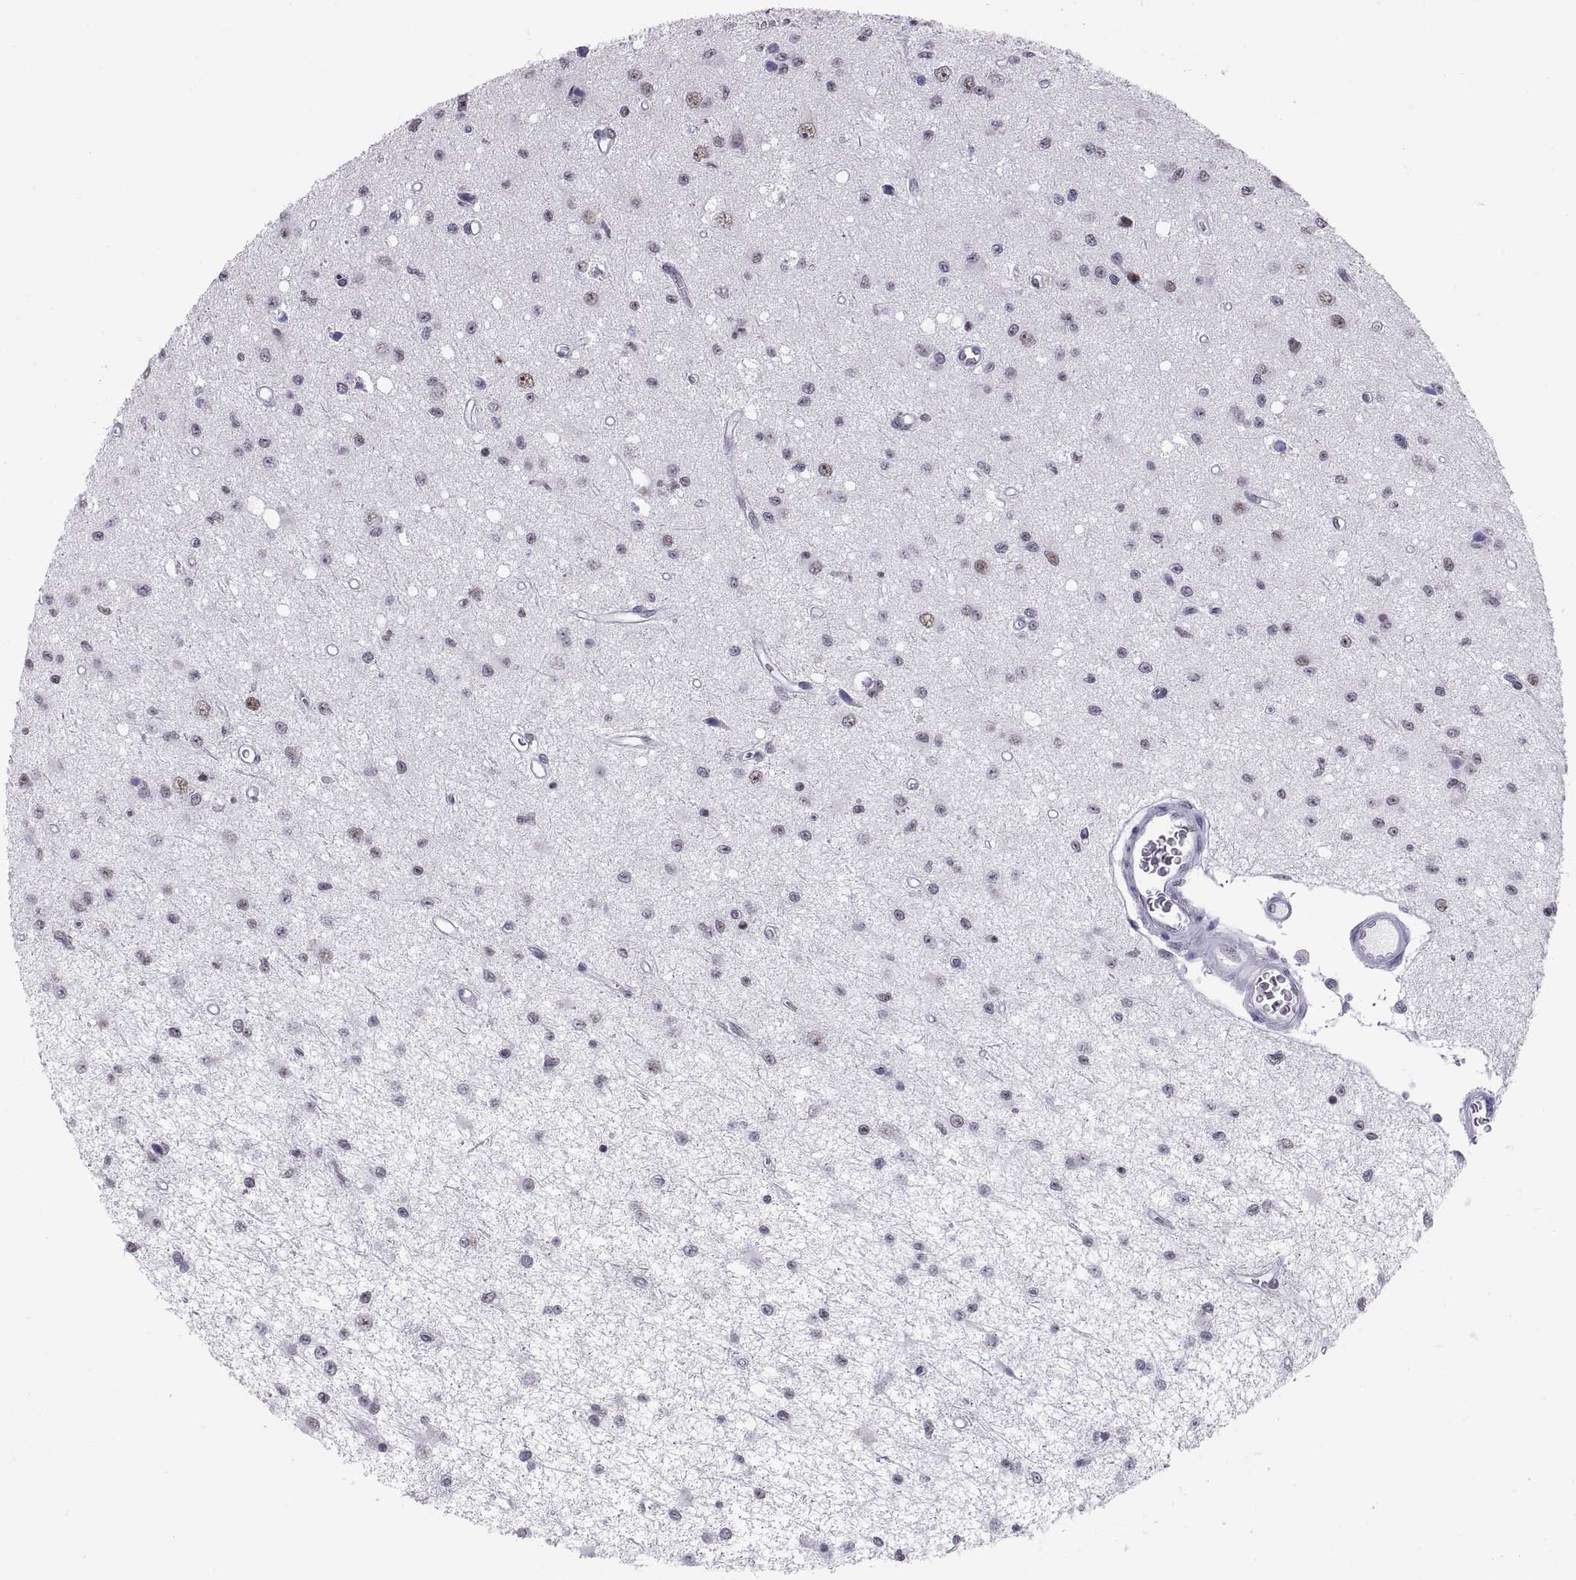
{"staining": {"intensity": "negative", "quantity": "none", "location": "none"}, "tissue": "glioma", "cell_type": "Tumor cells", "image_type": "cancer", "snomed": [{"axis": "morphology", "description": "Glioma, malignant, Low grade"}, {"axis": "topography", "description": "Brain"}], "caption": "Glioma stained for a protein using IHC reveals no positivity tumor cells.", "gene": "NEUROD6", "patient": {"sex": "female", "age": 45}}